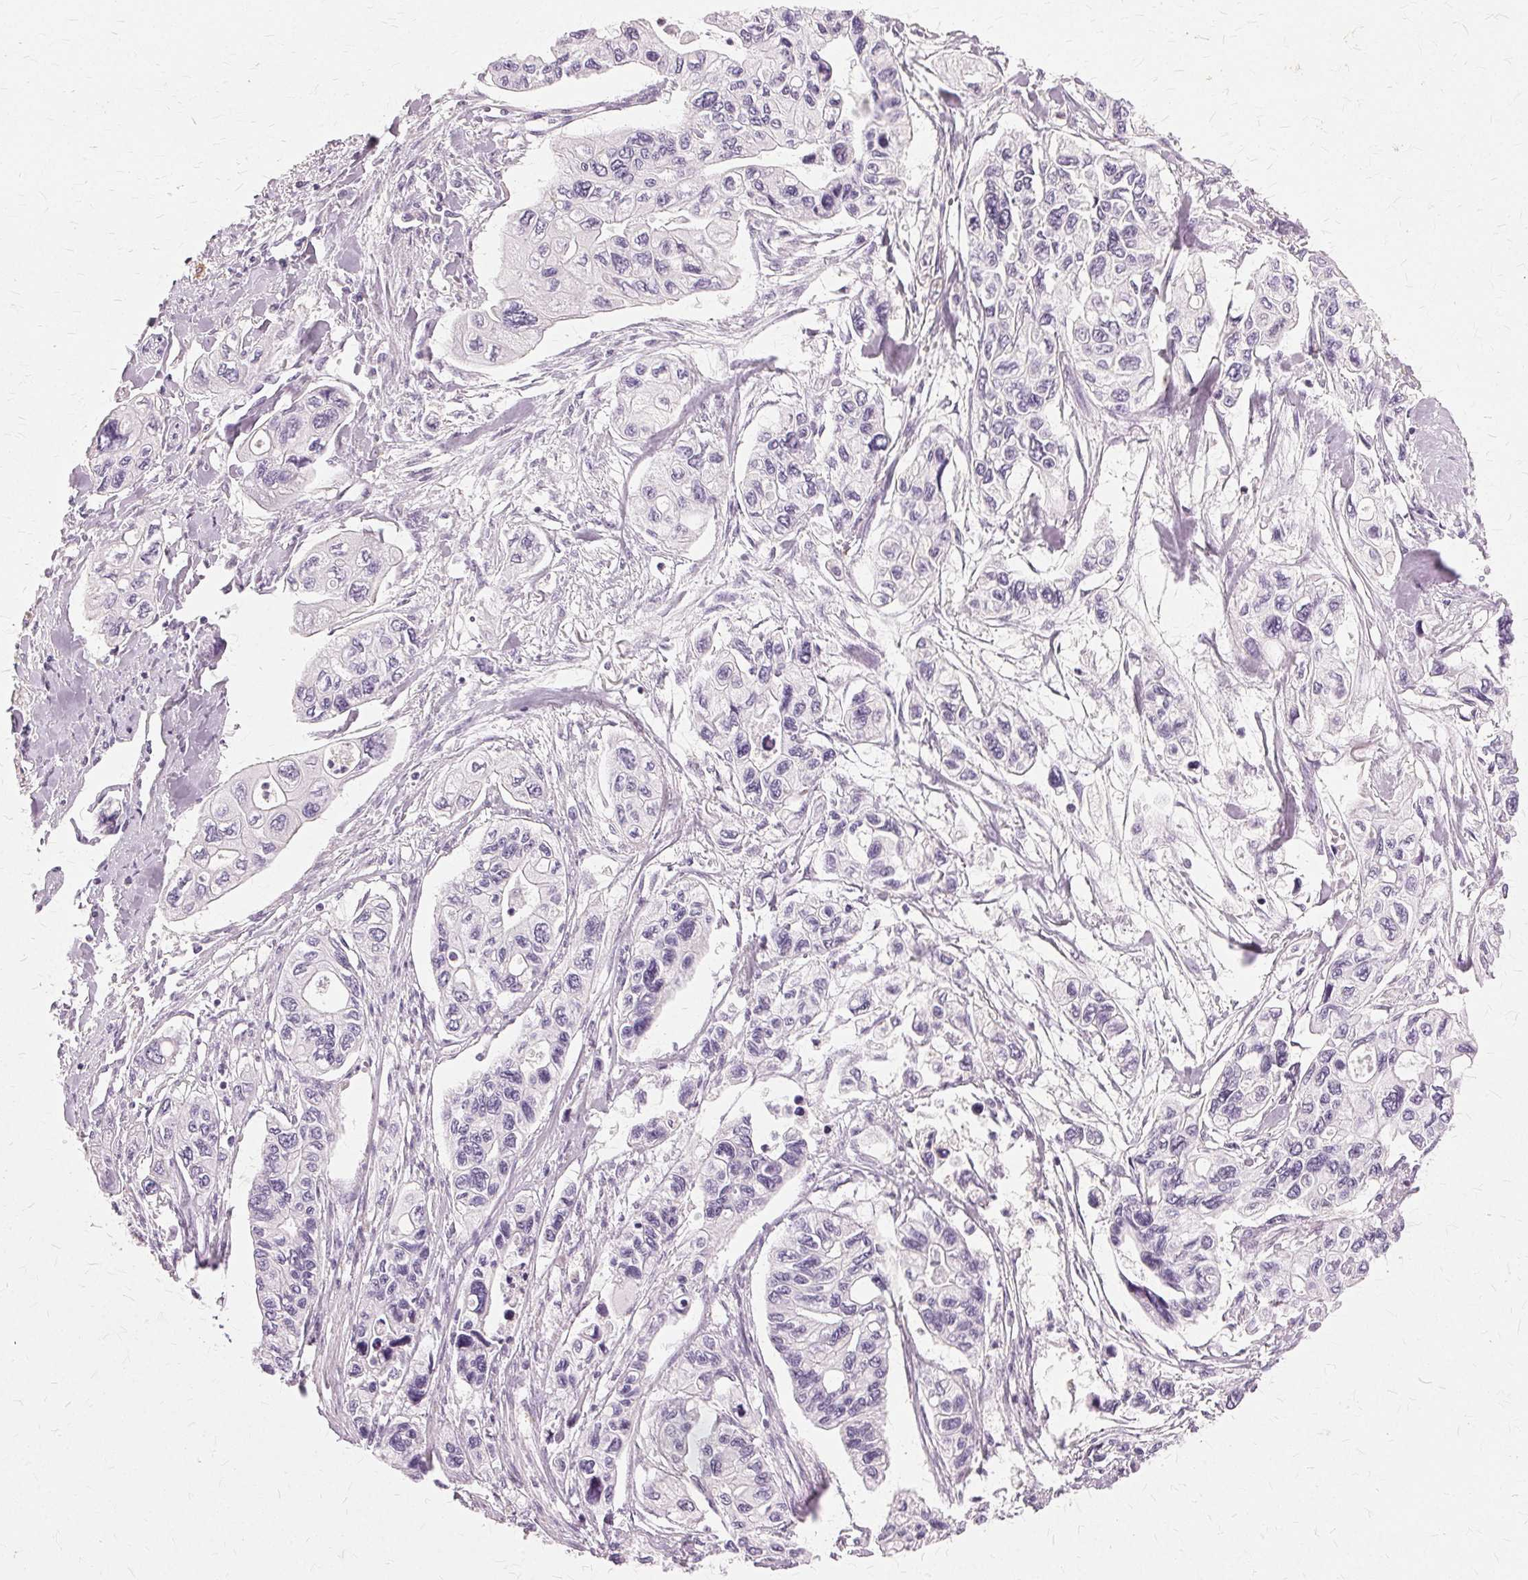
{"staining": {"intensity": "negative", "quantity": "none", "location": "none"}, "tissue": "pancreatic cancer", "cell_type": "Tumor cells", "image_type": "cancer", "snomed": [{"axis": "morphology", "description": "Adenocarcinoma, NOS"}, {"axis": "topography", "description": "Pancreas"}], "caption": "Protein analysis of pancreatic adenocarcinoma demonstrates no significant staining in tumor cells.", "gene": "SLC45A3", "patient": {"sex": "female", "age": 76}}